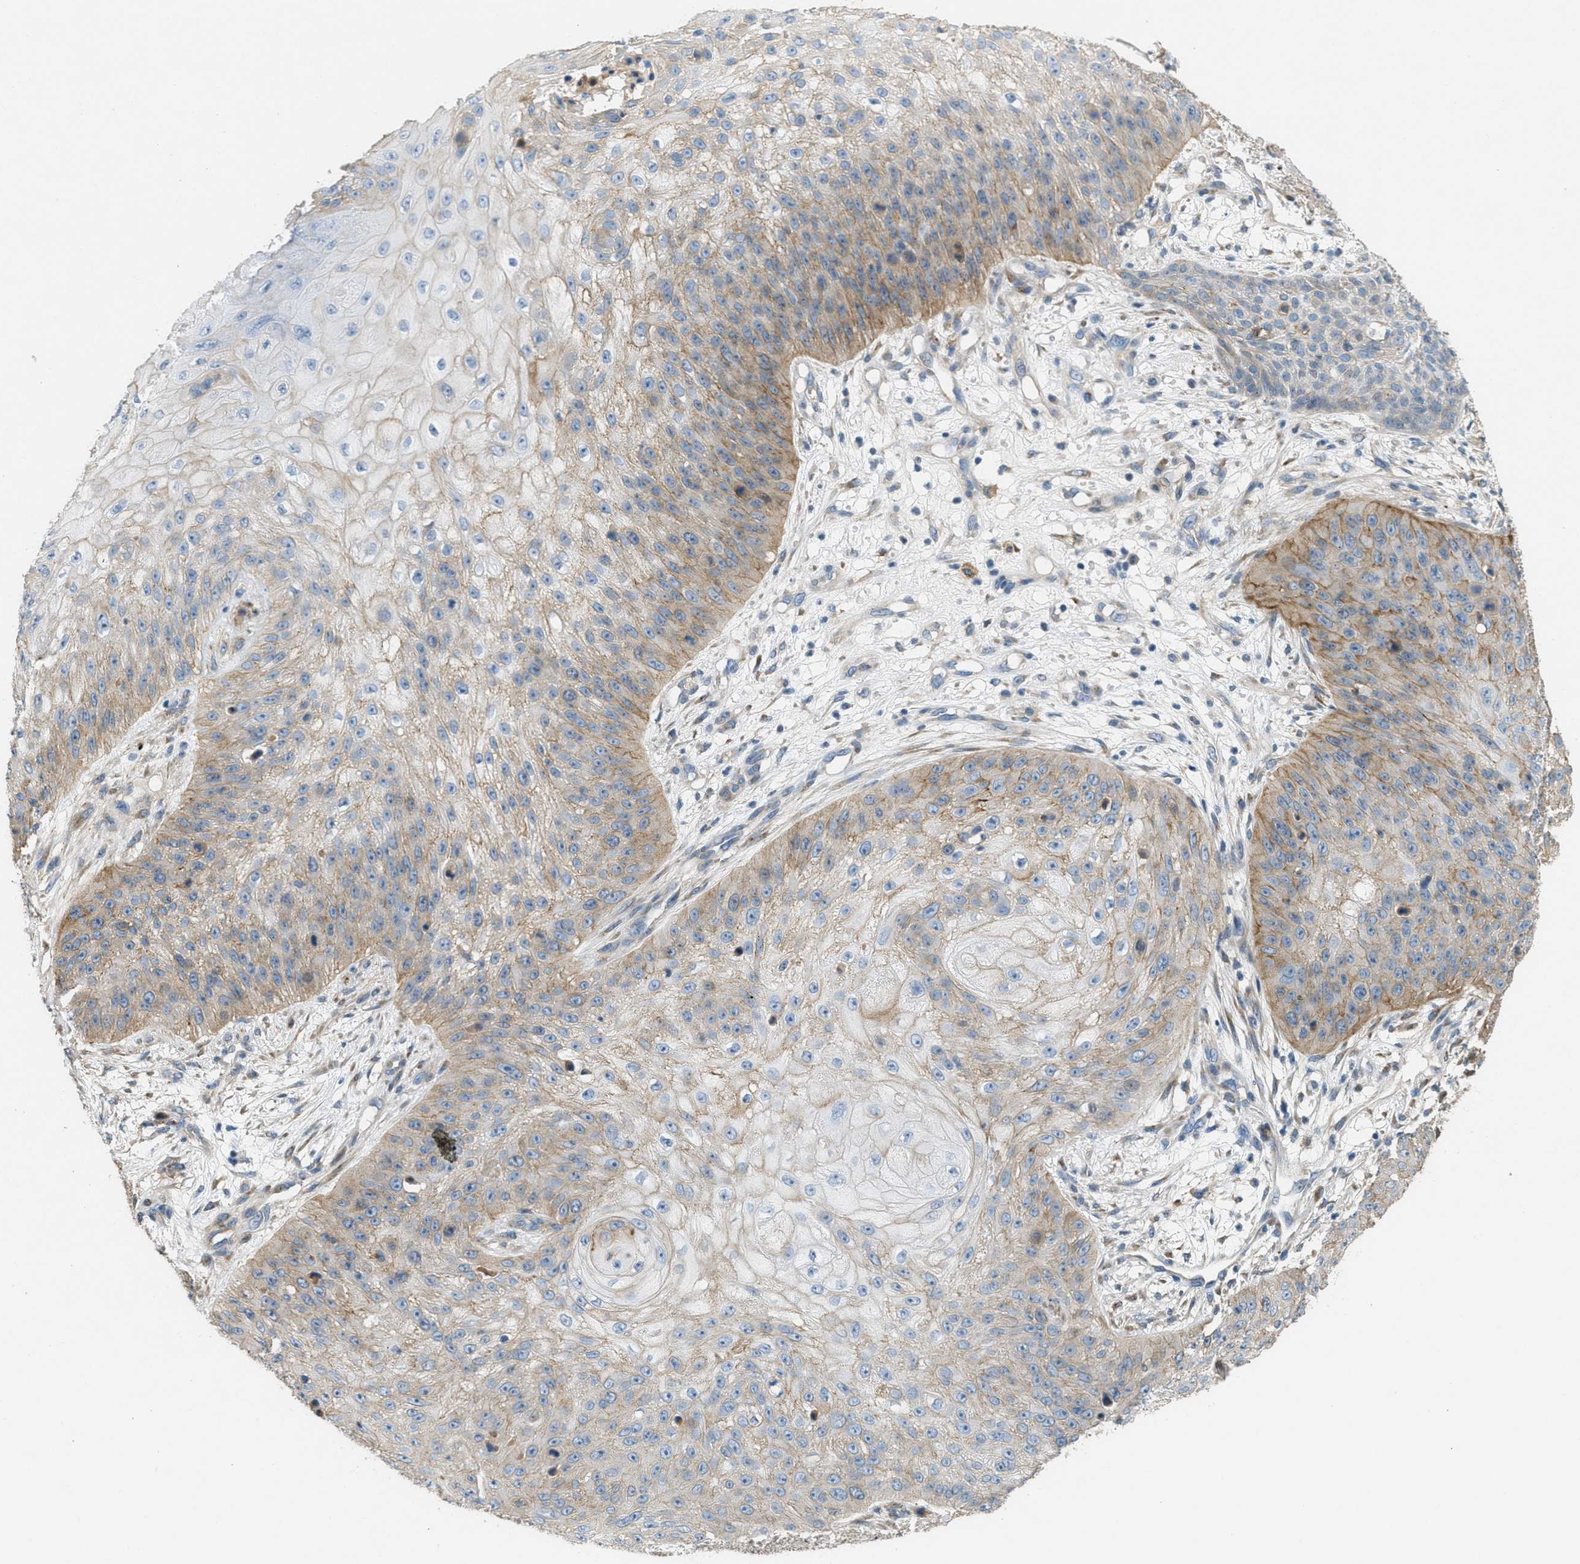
{"staining": {"intensity": "weak", "quantity": "25%-75%", "location": "cytoplasmic/membranous"}, "tissue": "skin cancer", "cell_type": "Tumor cells", "image_type": "cancer", "snomed": [{"axis": "morphology", "description": "Squamous cell carcinoma, NOS"}, {"axis": "topography", "description": "Skin"}], "caption": "There is low levels of weak cytoplasmic/membranous expression in tumor cells of squamous cell carcinoma (skin), as demonstrated by immunohistochemical staining (brown color).", "gene": "ADCY5", "patient": {"sex": "female", "age": 80}}